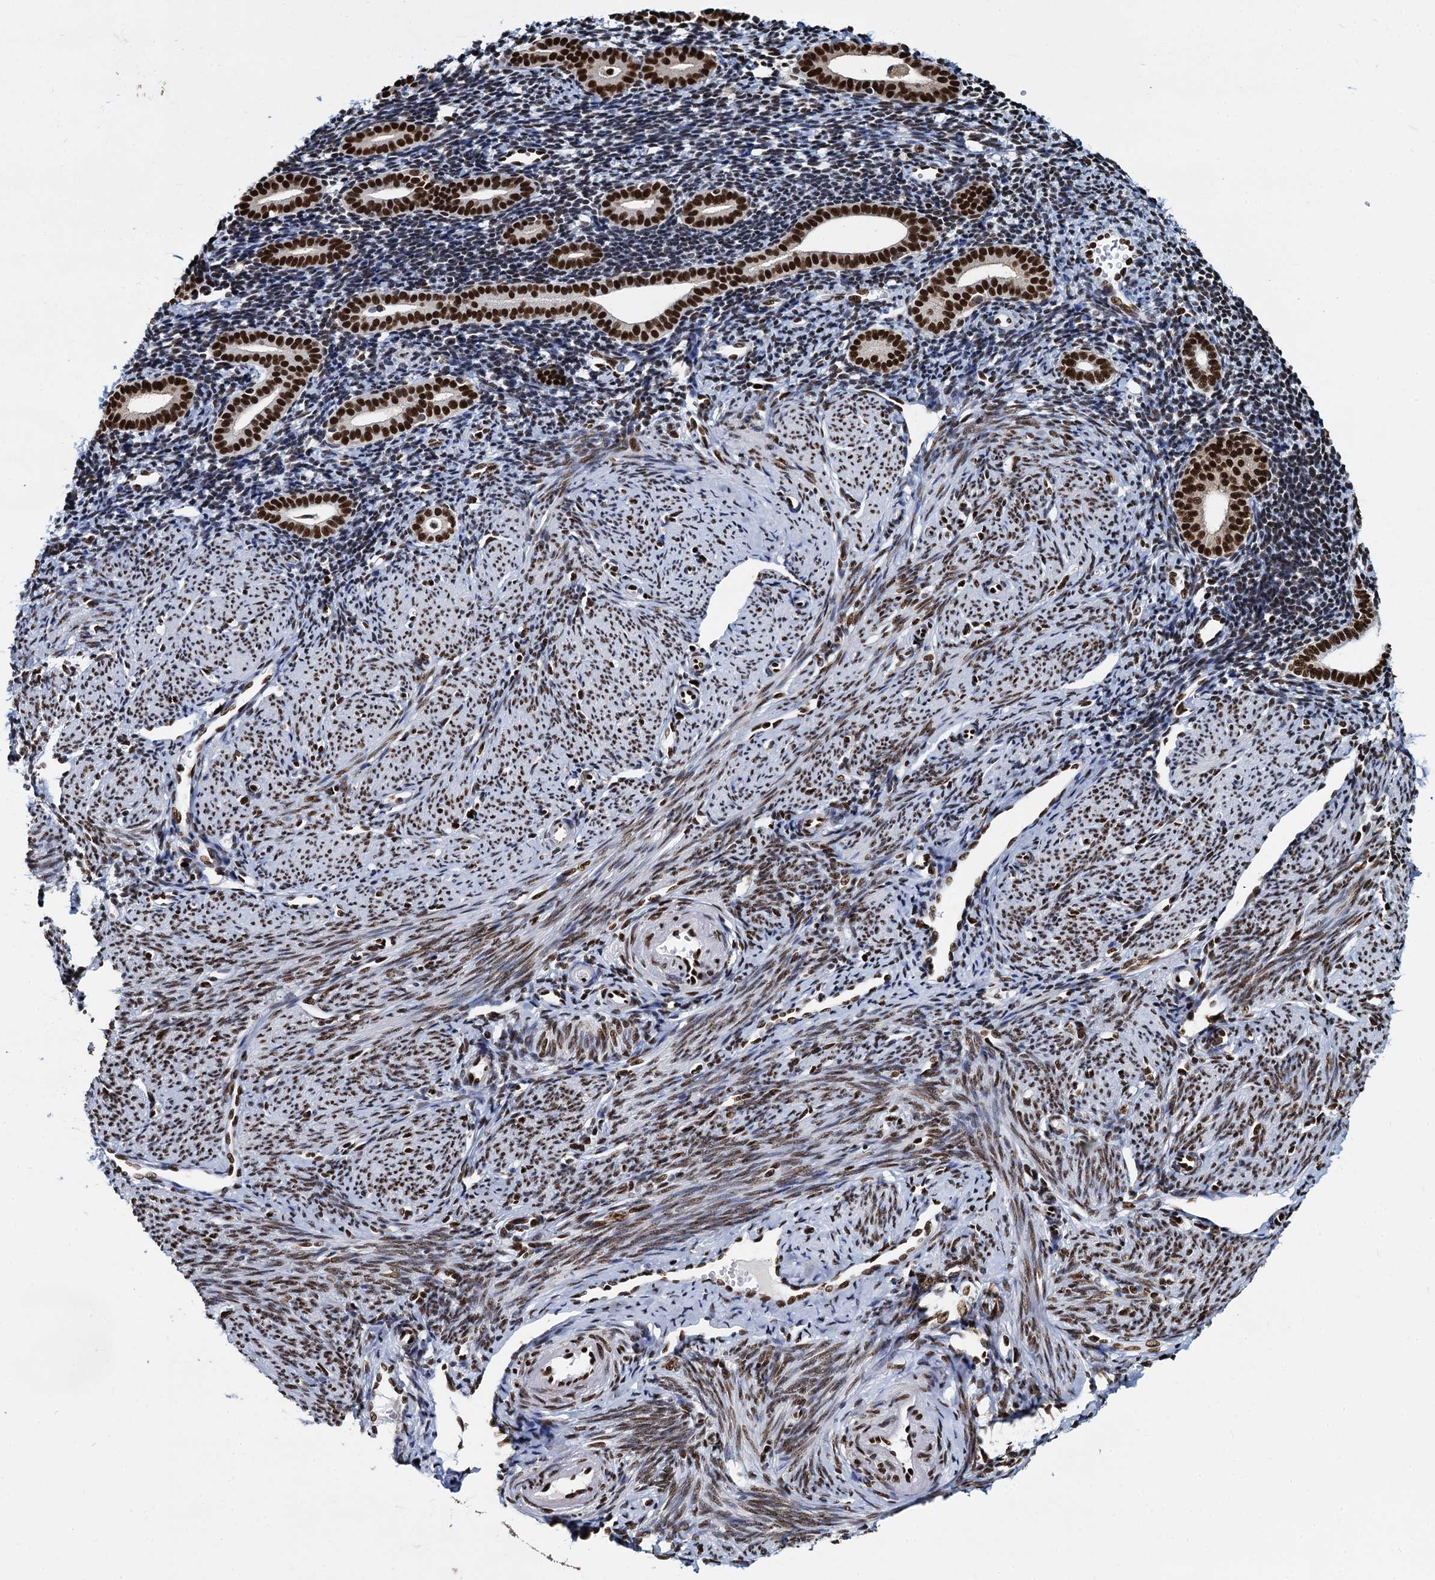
{"staining": {"intensity": "negative", "quantity": "none", "location": "none"}, "tissue": "endometrium", "cell_type": "Cells in endometrial stroma", "image_type": "normal", "snomed": [{"axis": "morphology", "description": "Normal tissue, NOS"}, {"axis": "topography", "description": "Endometrium"}], "caption": "Micrograph shows no significant protein positivity in cells in endometrial stroma of normal endometrium. (DAB (3,3'-diaminobenzidine) immunohistochemistry (IHC) with hematoxylin counter stain).", "gene": "DCPS", "patient": {"sex": "female", "age": 56}}